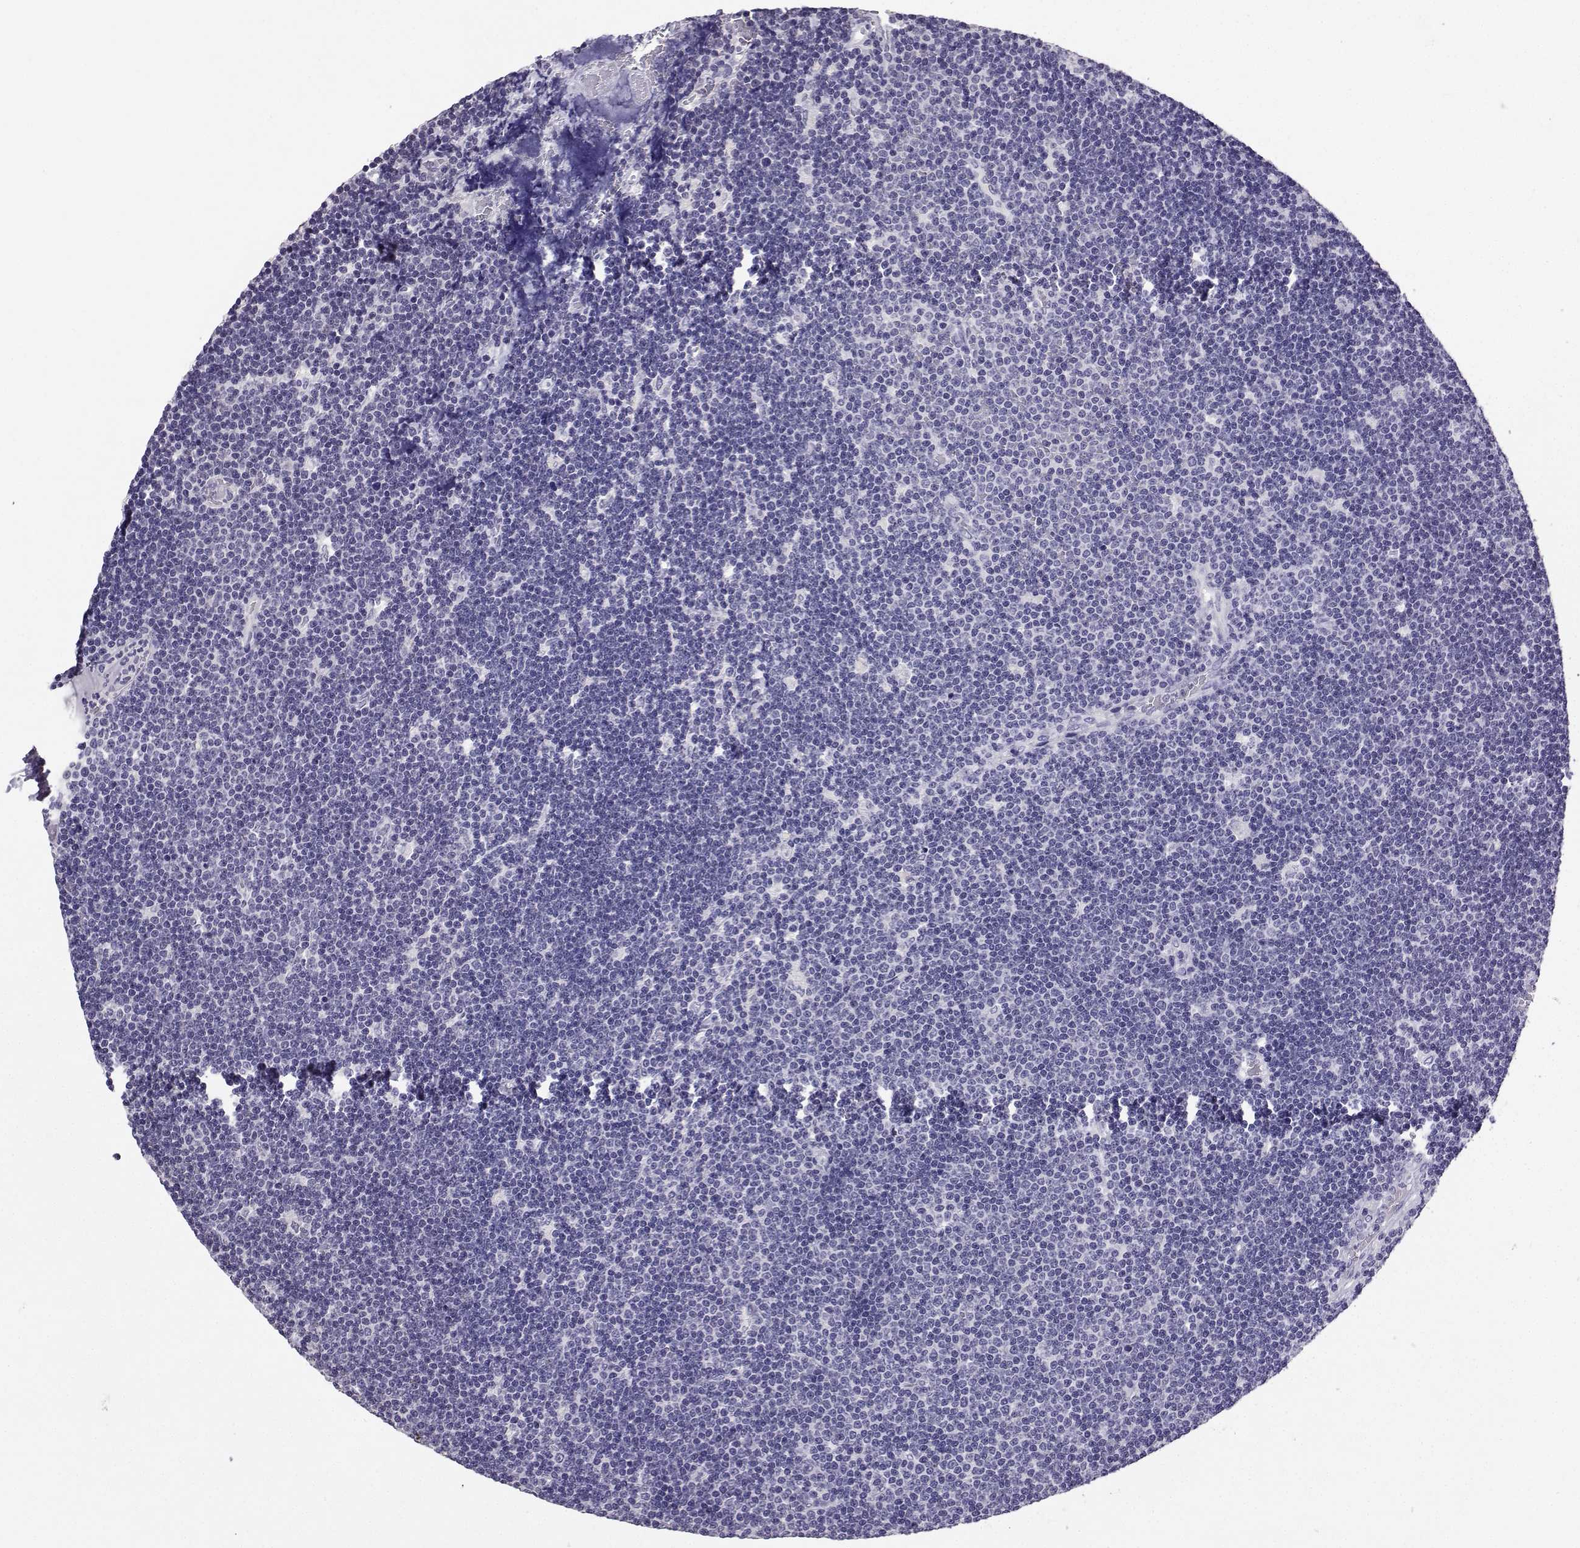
{"staining": {"intensity": "negative", "quantity": "none", "location": "none"}, "tissue": "lymphoma", "cell_type": "Tumor cells", "image_type": "cancer", "snomed": [{"axis": "morphology", "description": "Malignant lymphoma, non-Hodgkin's type, Low grade"}, {"axis": "topography", "description": "Brain"}], "caption": "Tumor cells show no significant positivity in lymphoma.", "gene": "SPAG11B", "patient": {"sex": "female", "age": 66}}